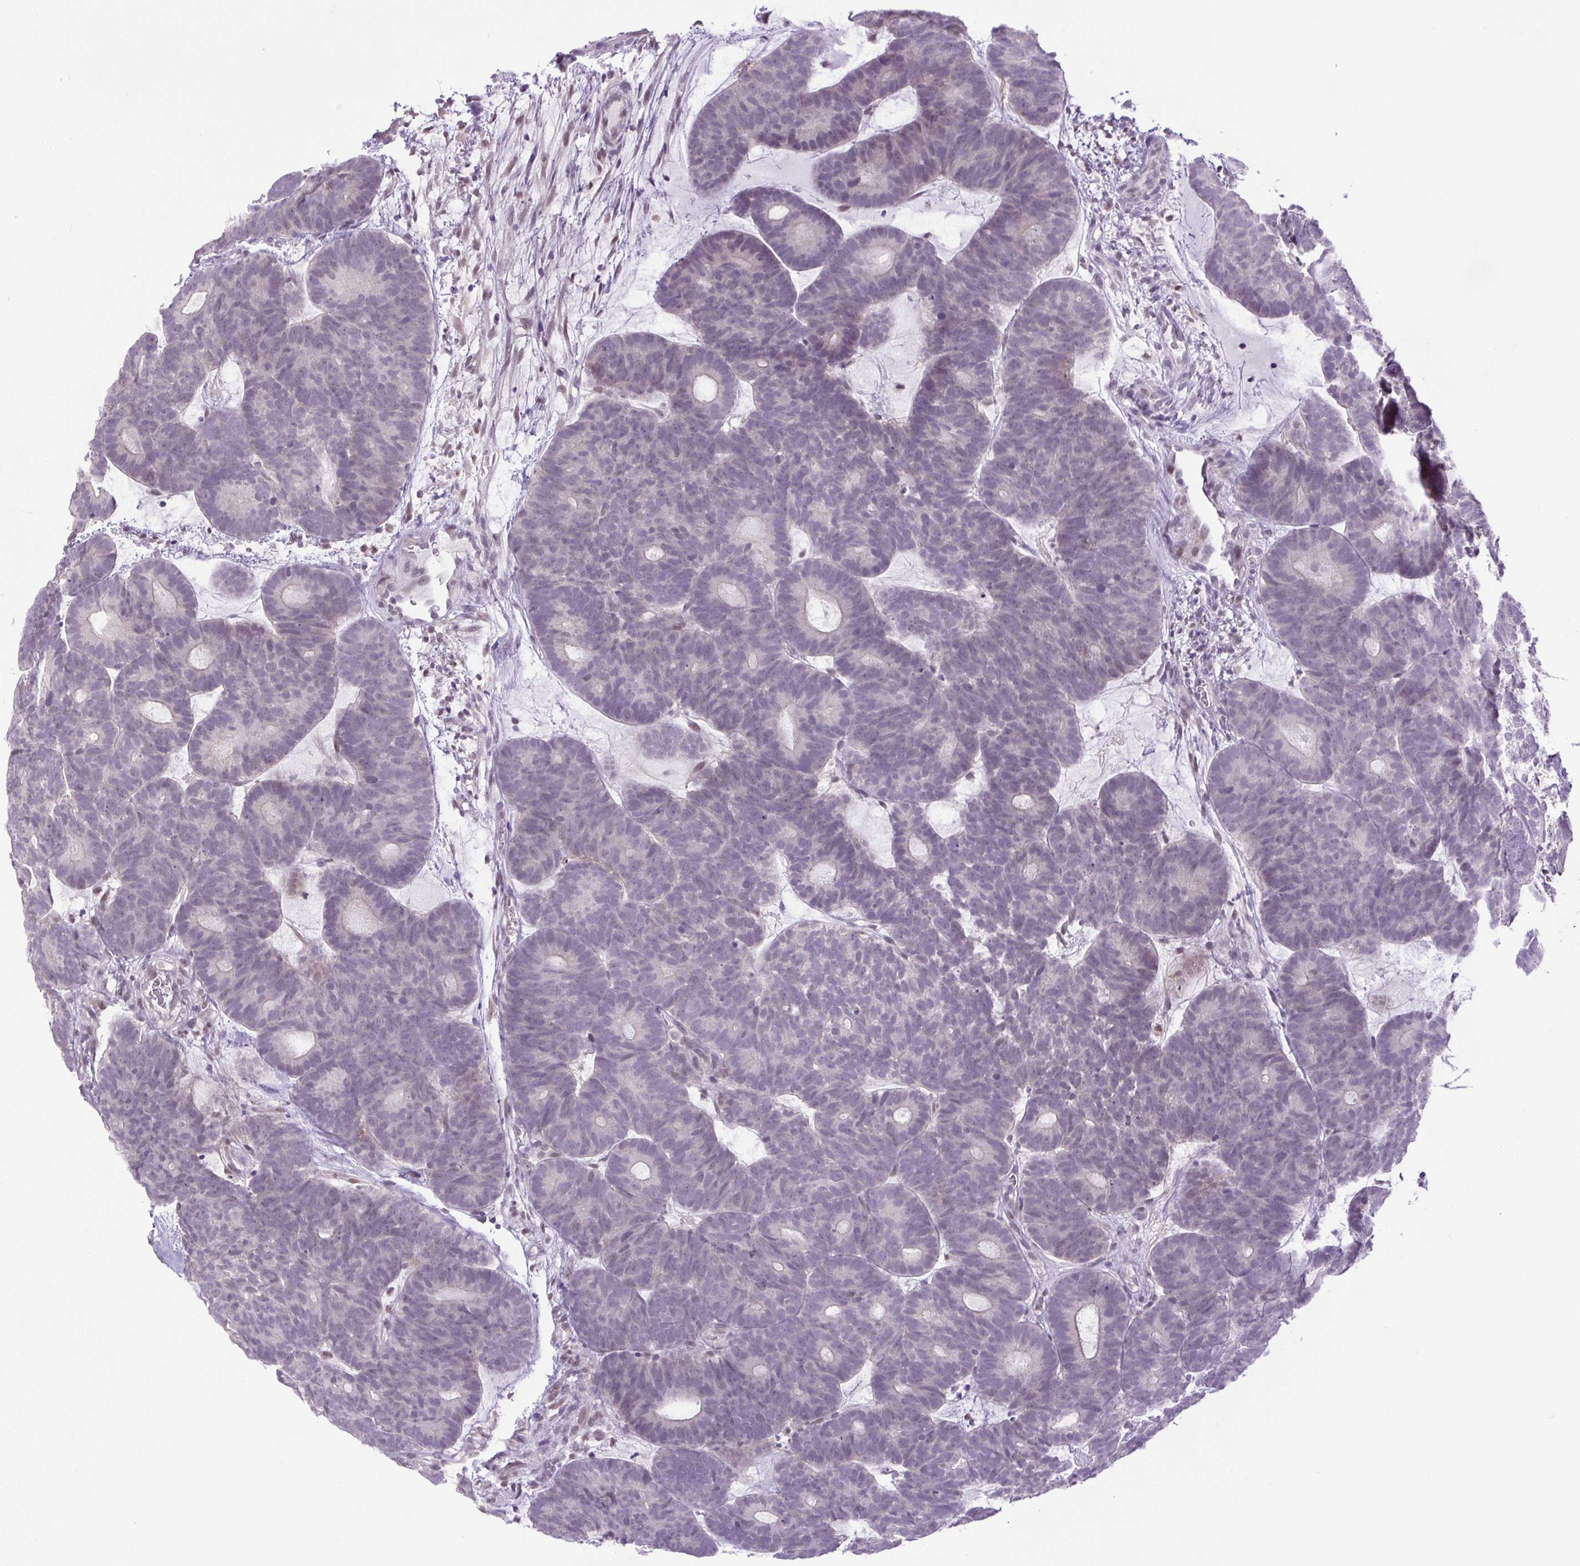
{"staining": {"intensity": "weak", "quantity": "<25%", "location": "nuclear"}, "tissue": "head and neck cancer", "cell_type": "Tumor cells", "image_type": "cancer", "snomed": [{"axis": "morphology", "description": "Adenocarcinoma, NOS"}, {"axis": "topography", "description": "Head-Neck"}], "caption": "The photomicrograph exhibits no staining of tumor cells in adenocarcinoma (head and neck). (DAB (3,3'-diaminobenzidine) immunohistochemistry (IHC) visualized using brightfield microscopy, high magnification).", "gene": "KPNA1", "patient": {"sex": "female", "age": 81}}